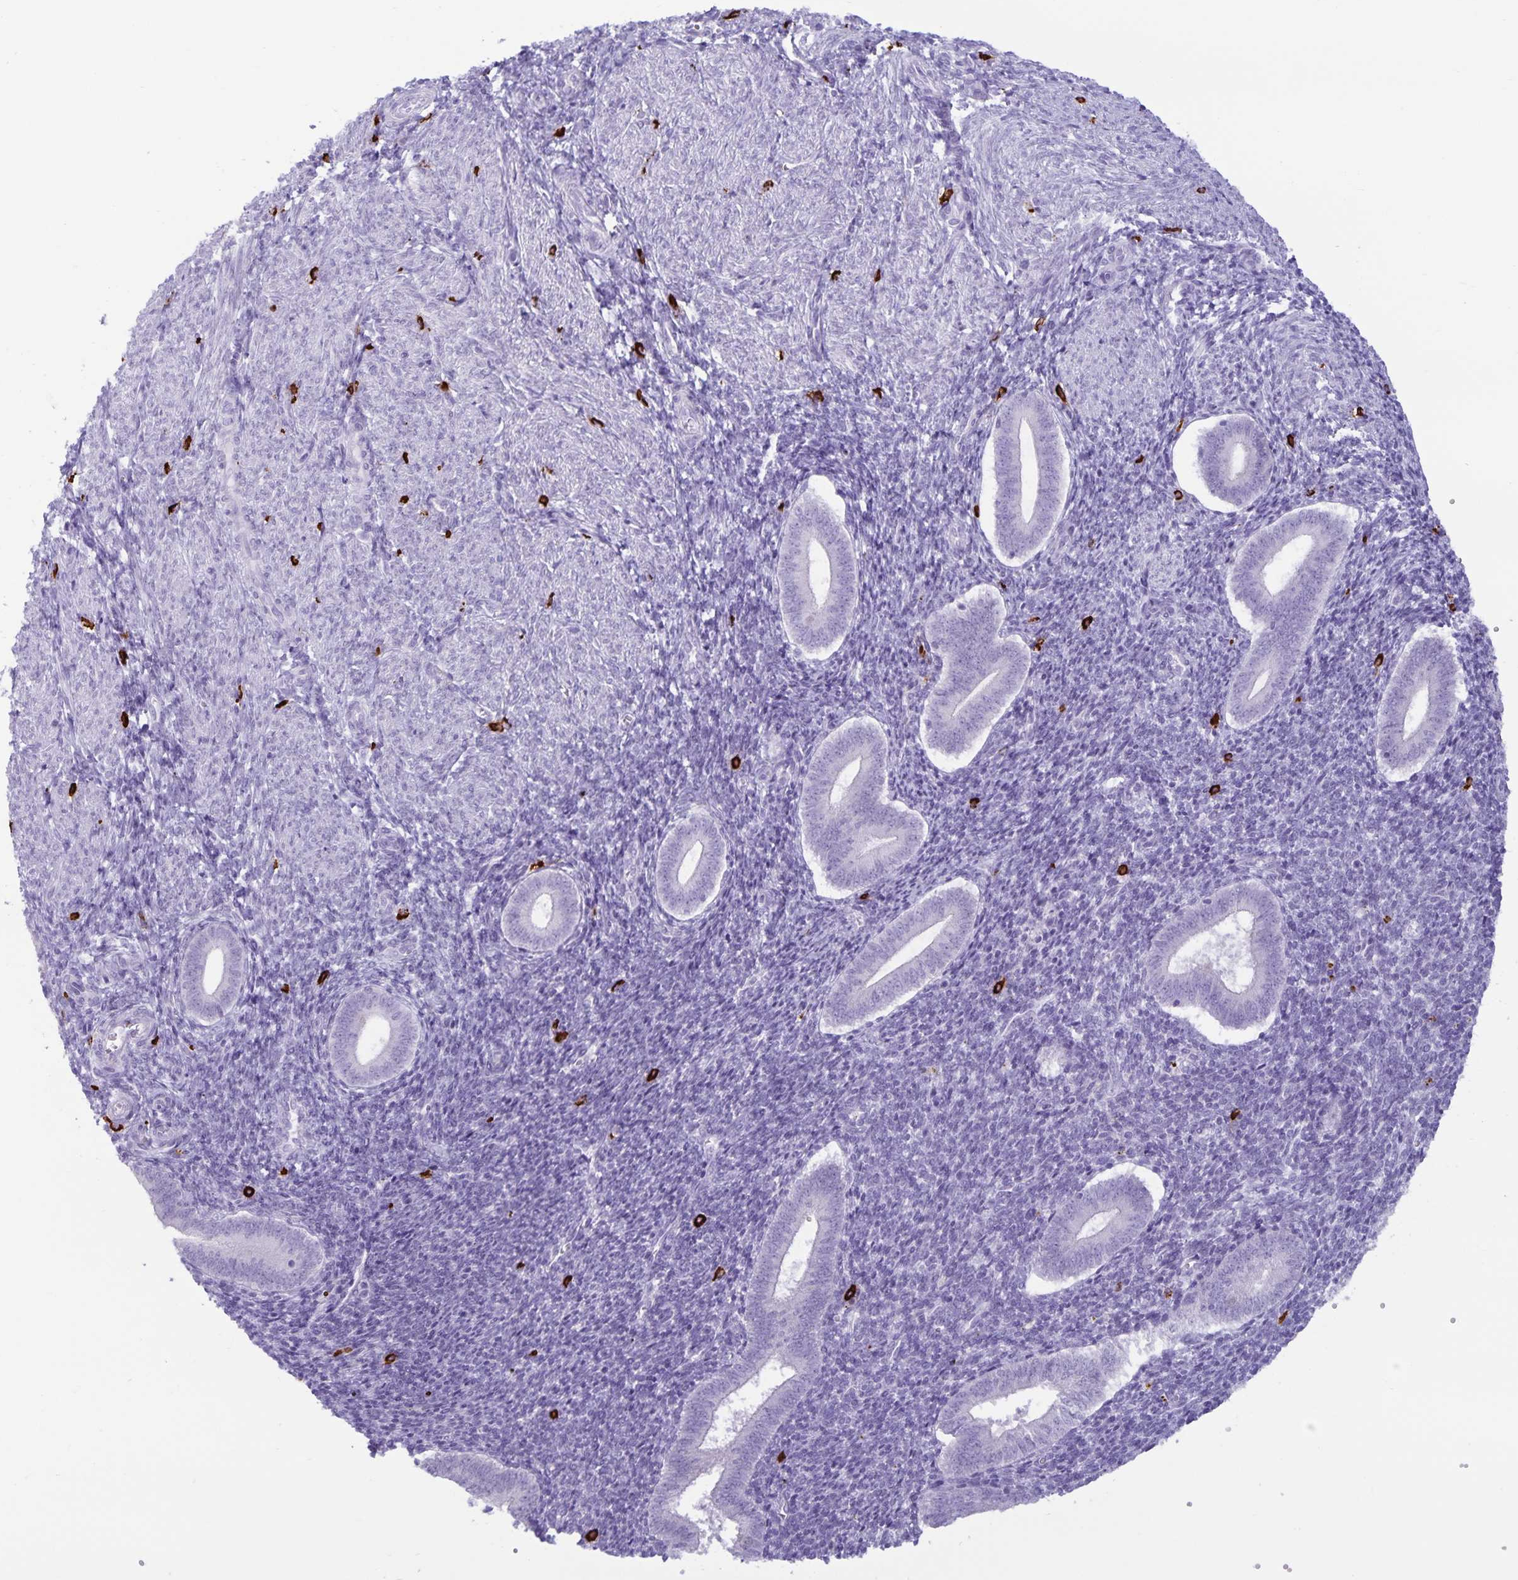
{"staining": {"intensity": "negative", "quantity": "none", "location": "none"}, "tissue": "endometrium", "cell_type": "Cells in endometrial stroma", "image_type": "normal", "snomed": [{"axis": "morphology", "description": "Normal tissue, NOS"}, {"axis": "topography", "description": "Endometrium"}], "caption": "A histopathology image of endometrium stained for a protein displays no brown staining in cells in endometrial stroma. Brightfield microscopy of immunohistochemistry stained with DAB (3,3'-diaminobenzidine) (brown) and hematoxylin (blue), captured at high magnification.", "gene": "IBTK", "patient": {"sex": "female", "age": 25}}